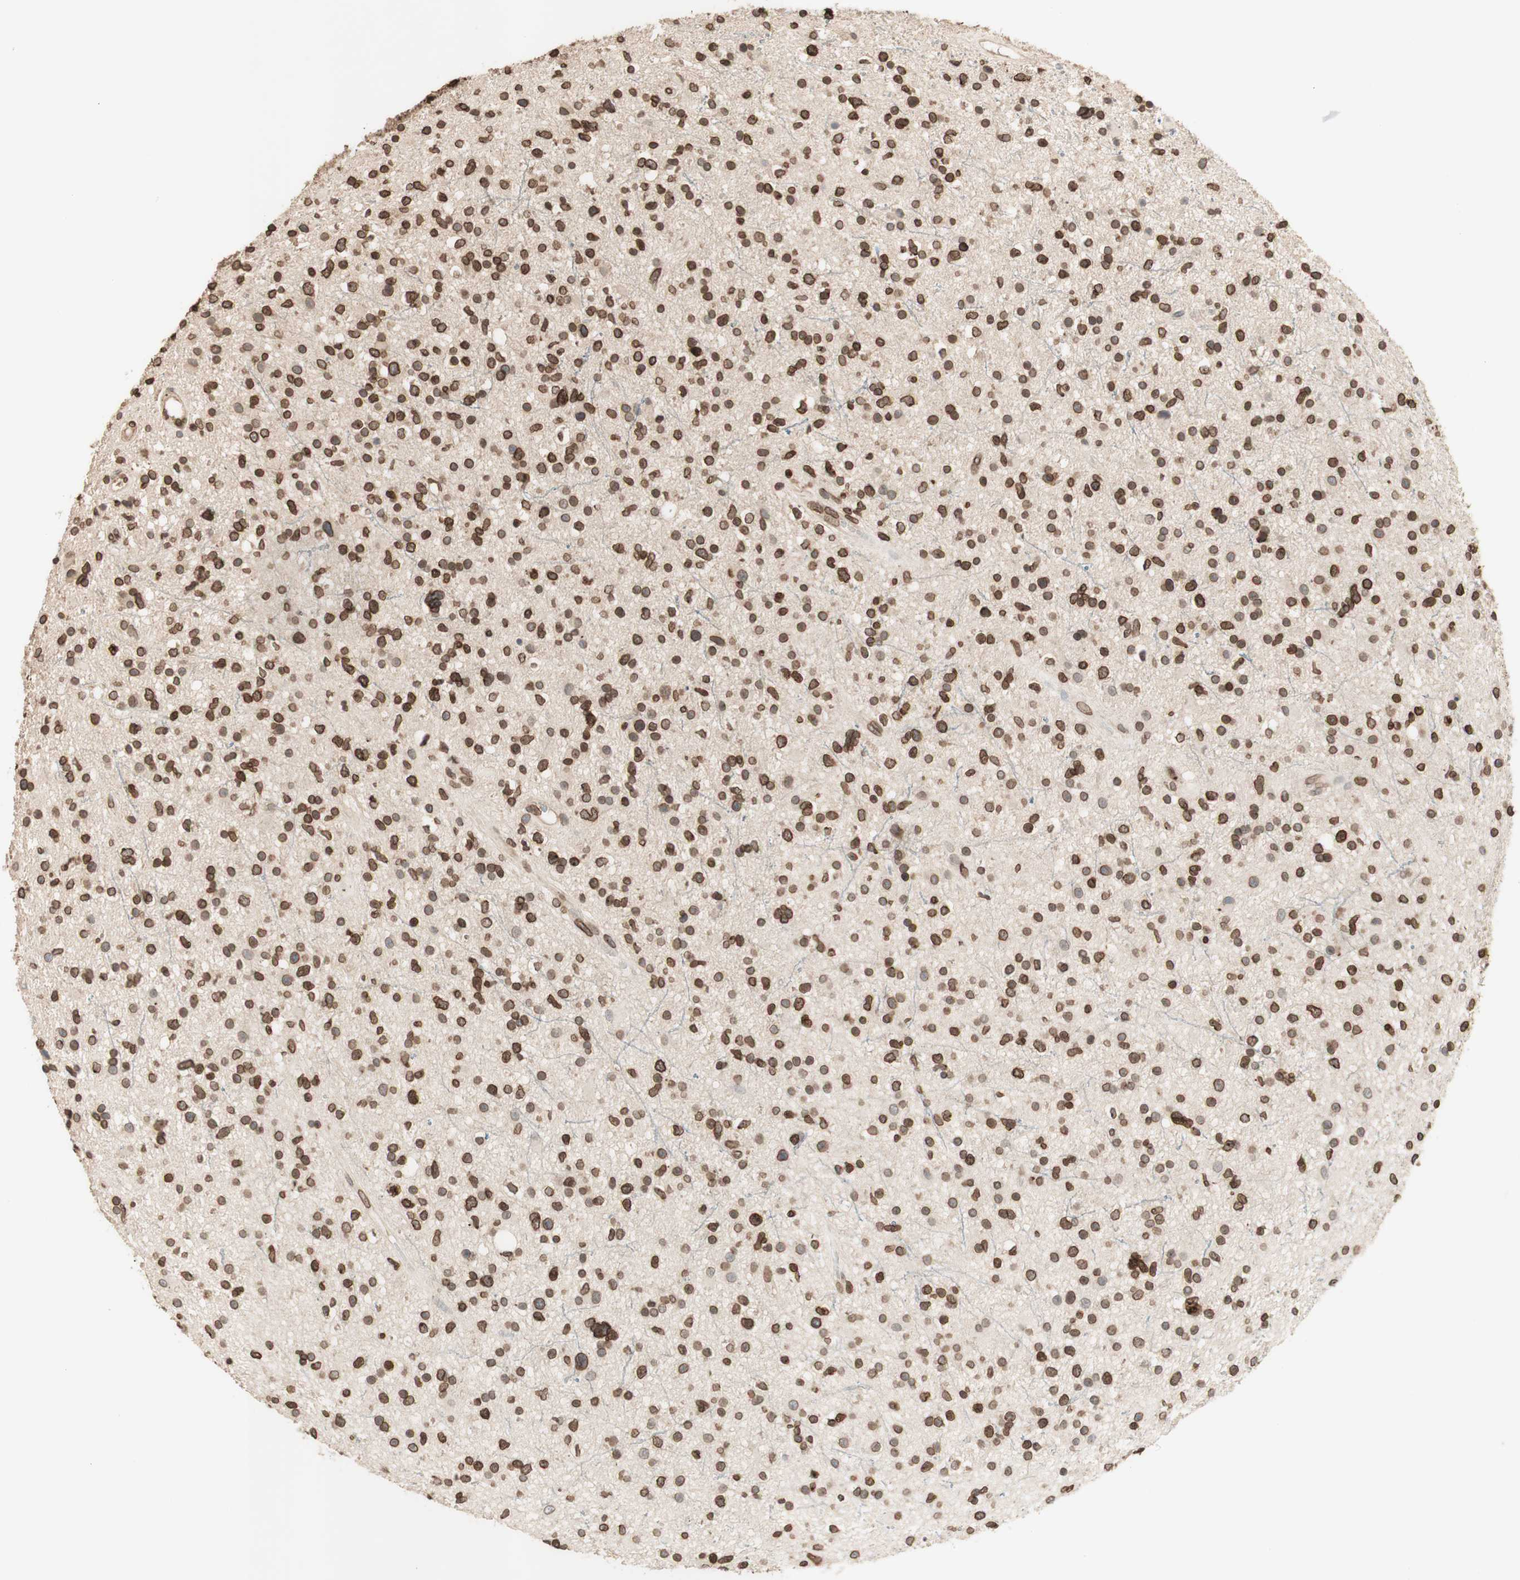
{"staining": {"intensity": "moderate", "quantity": ">75%", "location": "cytoplasmic/membranous,nuclear"}, "tissue": "glioma", "cell_type": "Tumor cells", "image_type": "cancer", "snomed": [{"axis": "morphology", "description": "Glioma, malignant, High grade"}, {"axis": "topography", "description": "Brain"}], "caption": "Tumor cells display medium levels of moderate cytoplasmic/membranous and nuclear staining in approximately >75% of cells in glioma.", "gene": "TMPO", "patient": {"sex": "male", "age": 33}}